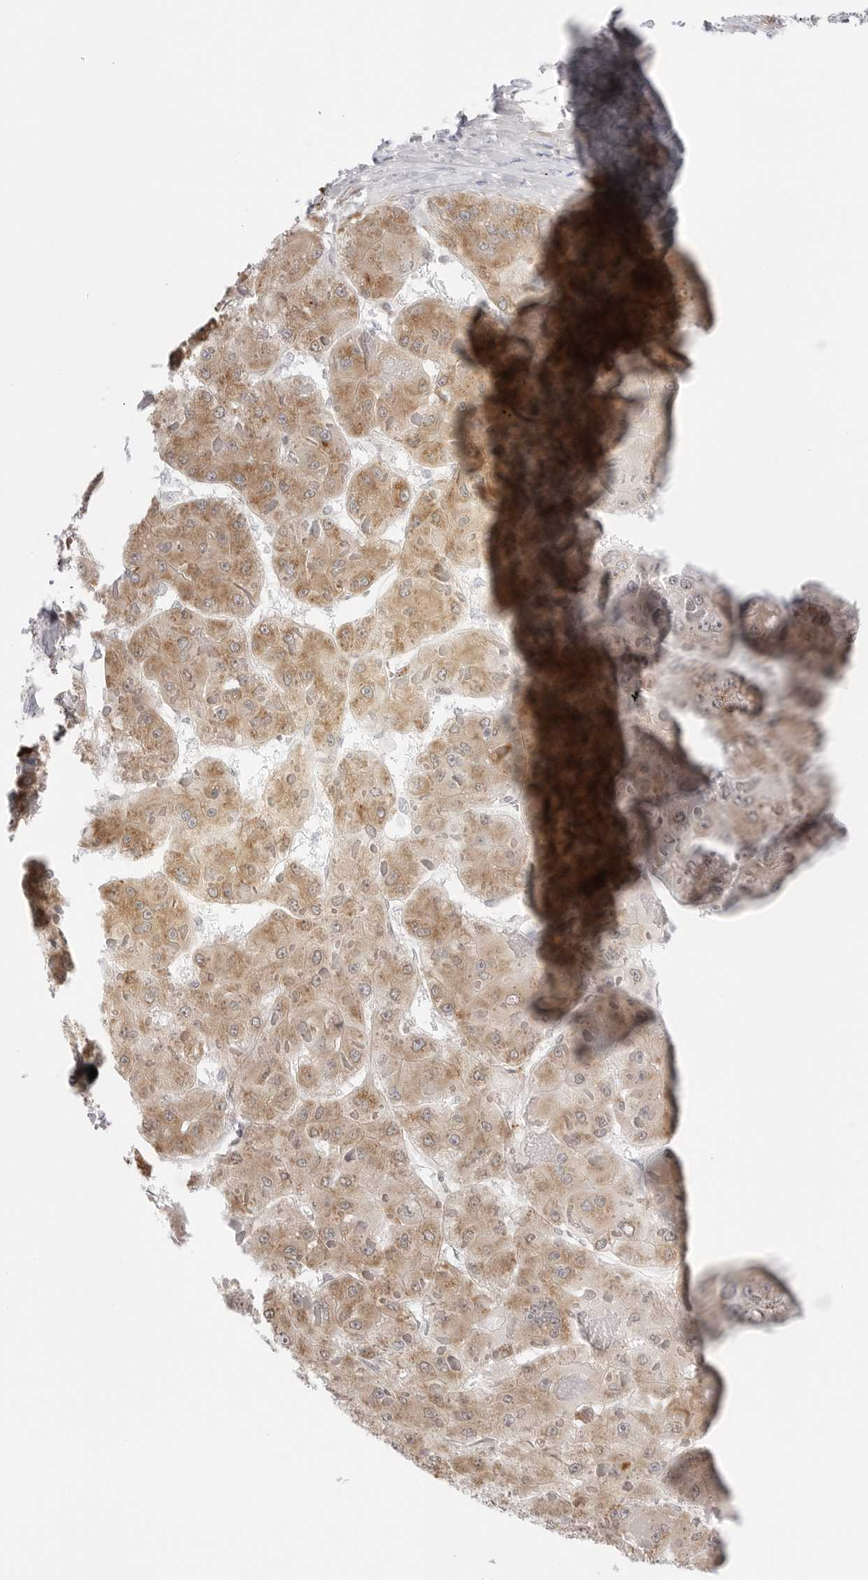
{"staining": {"intensity": "moderate", "quantity": ">75%", "location": "cytoplasmic/membranous"}, "tissue": "liver cancer", "cell_type": "Tumor cells", "image_type": "cancer", "snomed": [{"axis": "morphology", "description": "Carcinoma, Hepatocellular, NOS"}, {"axis": "topography", "description": "Liver"}], "caption": "An image showing moderate cytoplasmic/membranous positivity in approximately >75% of tumor cells in liver hepatocellular carcinoma, as visualized by brown immunohistochemical staining.", "gene": "RPN1", "patient": {"sex": "female", "age": 73}}